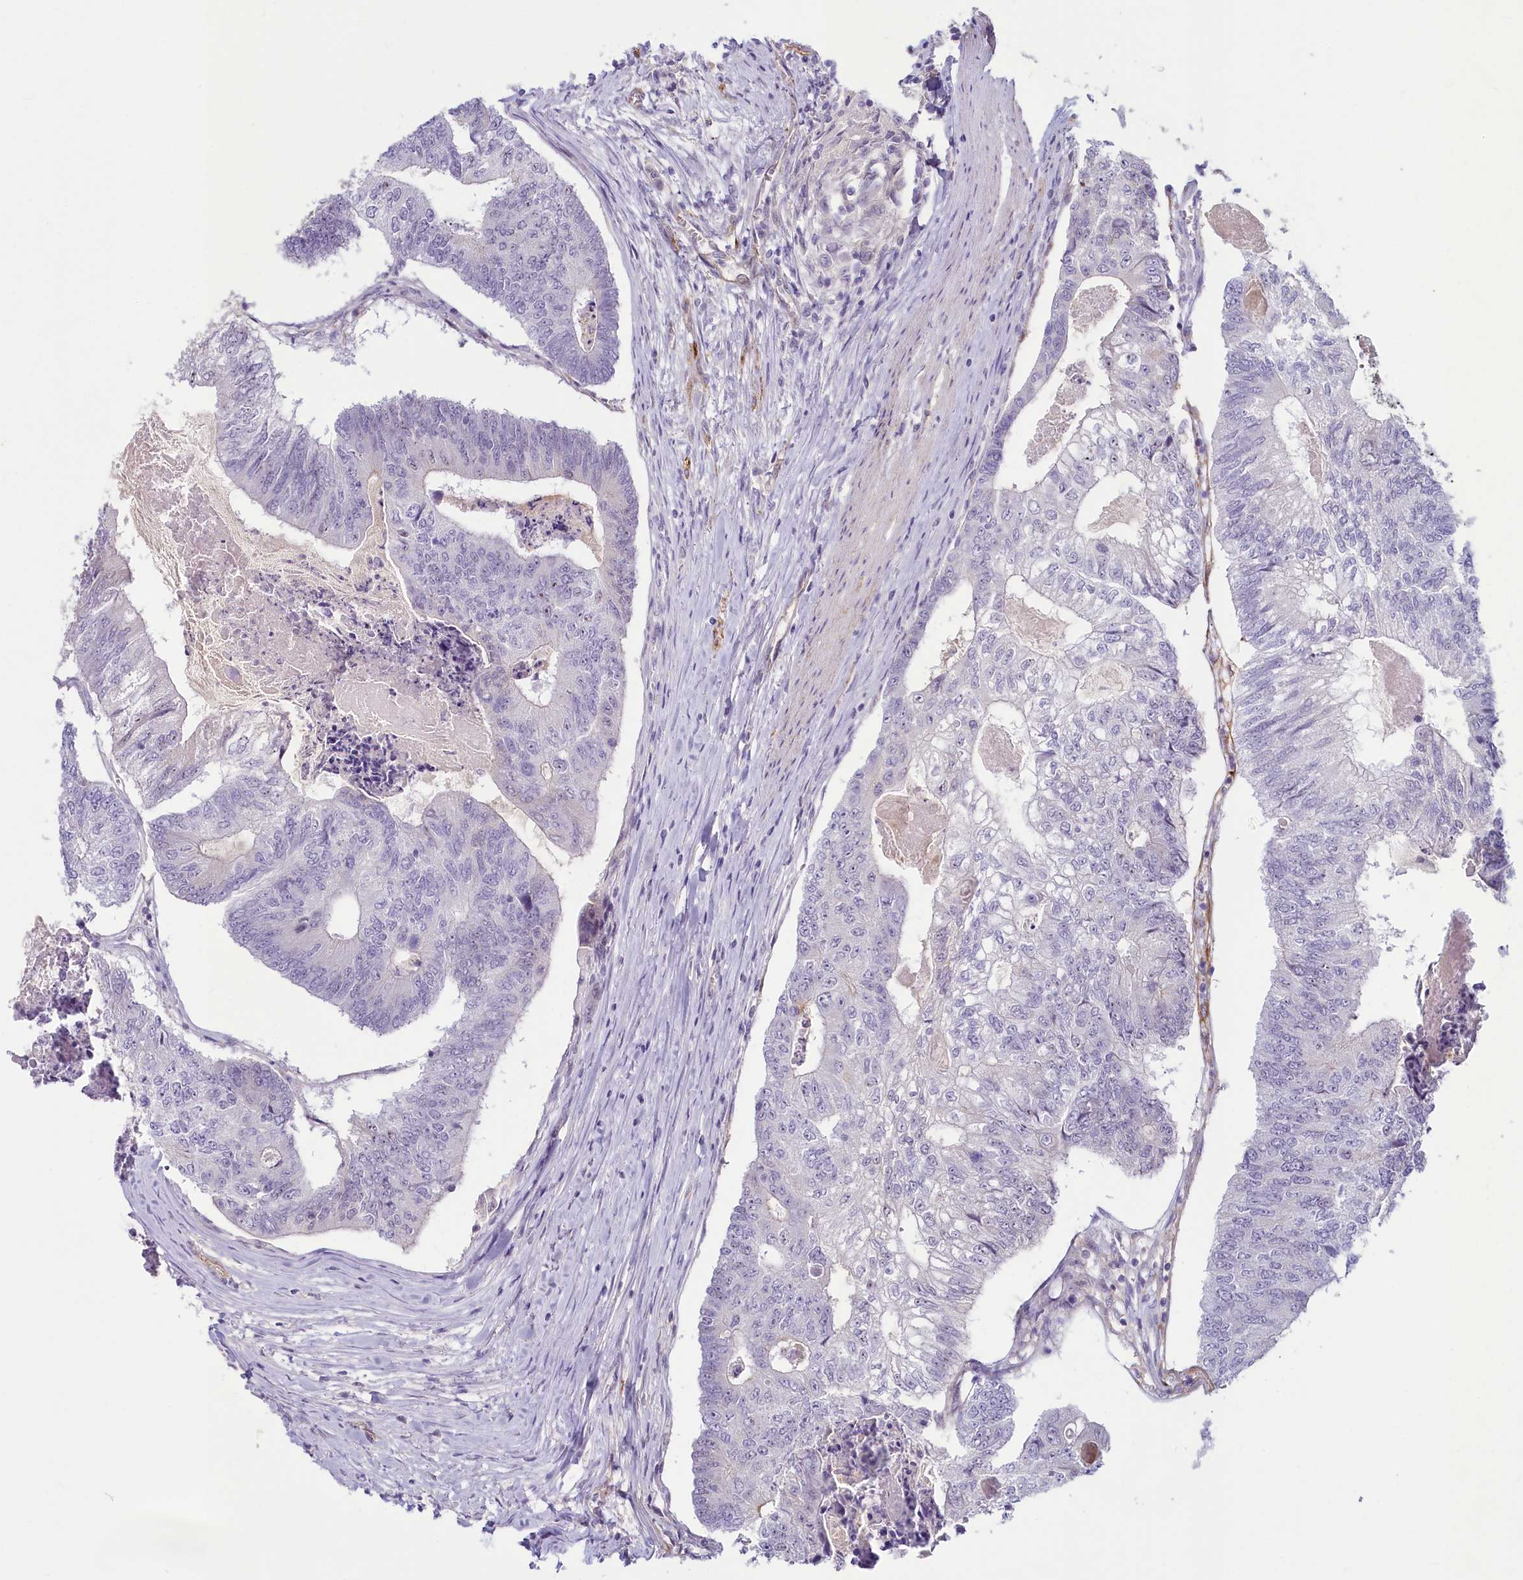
{"staining": {"intensity": "negative", "quantity": "none", "location": "none"}, "tissue": "colorectal cancer", "cell_type": "Tumor cells", "image_type": "cancer", "snomed": [{"axis": "morphology", "description": "Adenocarcinoma, NOS"}, {"axis": "topography", "description": "Colon"}], "caption": "Tumor cells are negative for brown protein staining in colorectal cancer (adenocarcinoma).", "gene": "PROCR", "patient": {"sex": "female", "age": 67}}